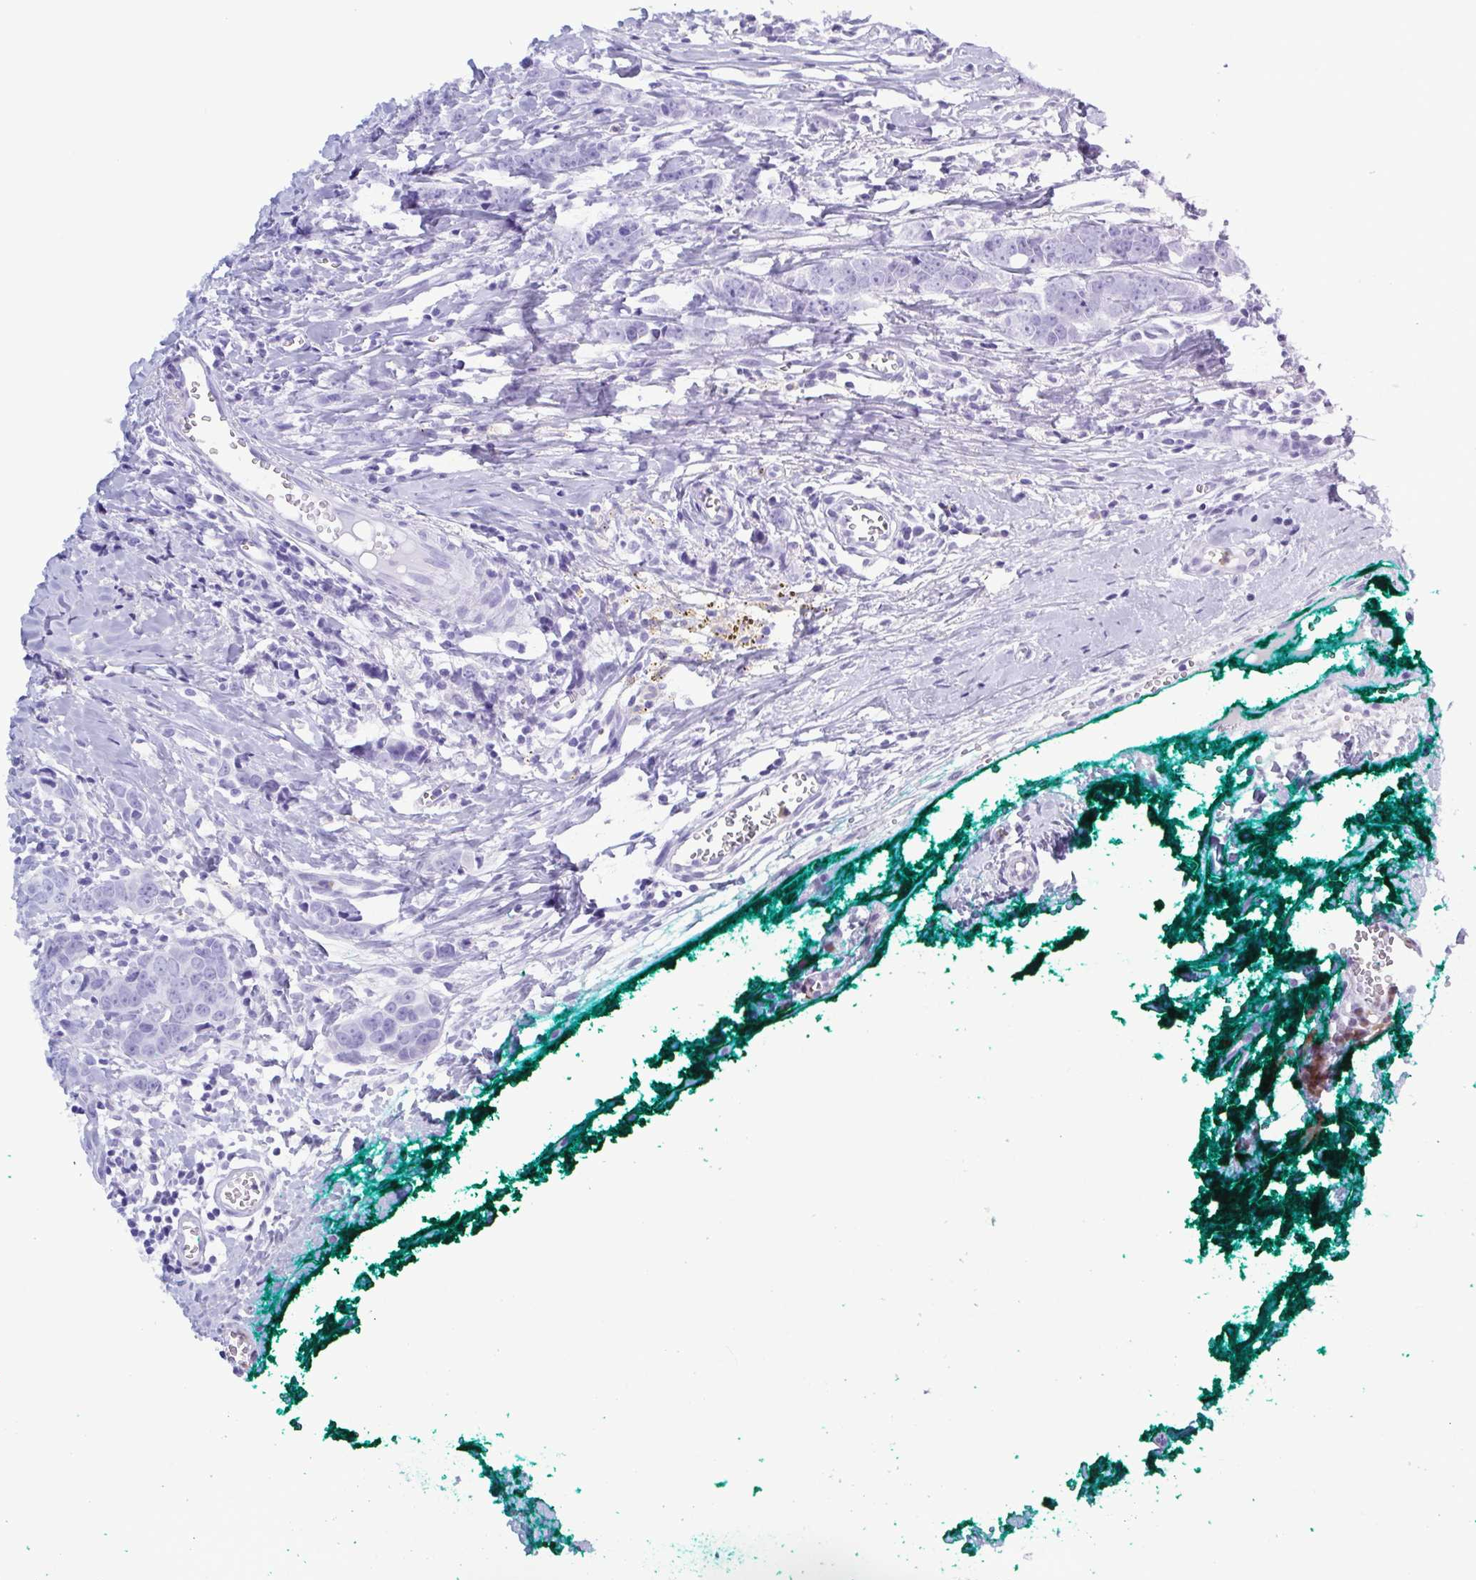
{"staining": {"intensity": "negative", "quantity": "none", "location": "none"}, "tissue": "breast cancer", "cell_type": "Tumor cells", "image_type": "cancer", "snomed": [{"axis": "morphology", "description": "Duct carcinoma"}, {"axis": "topography", "description": "Breast"}], "caption": "Tumor cells show no significant protein positivity in breast cancer (infiltrating ductal carcinoma).", "gene": "LTF", "patient": {"sex": "female", "age": 80}}